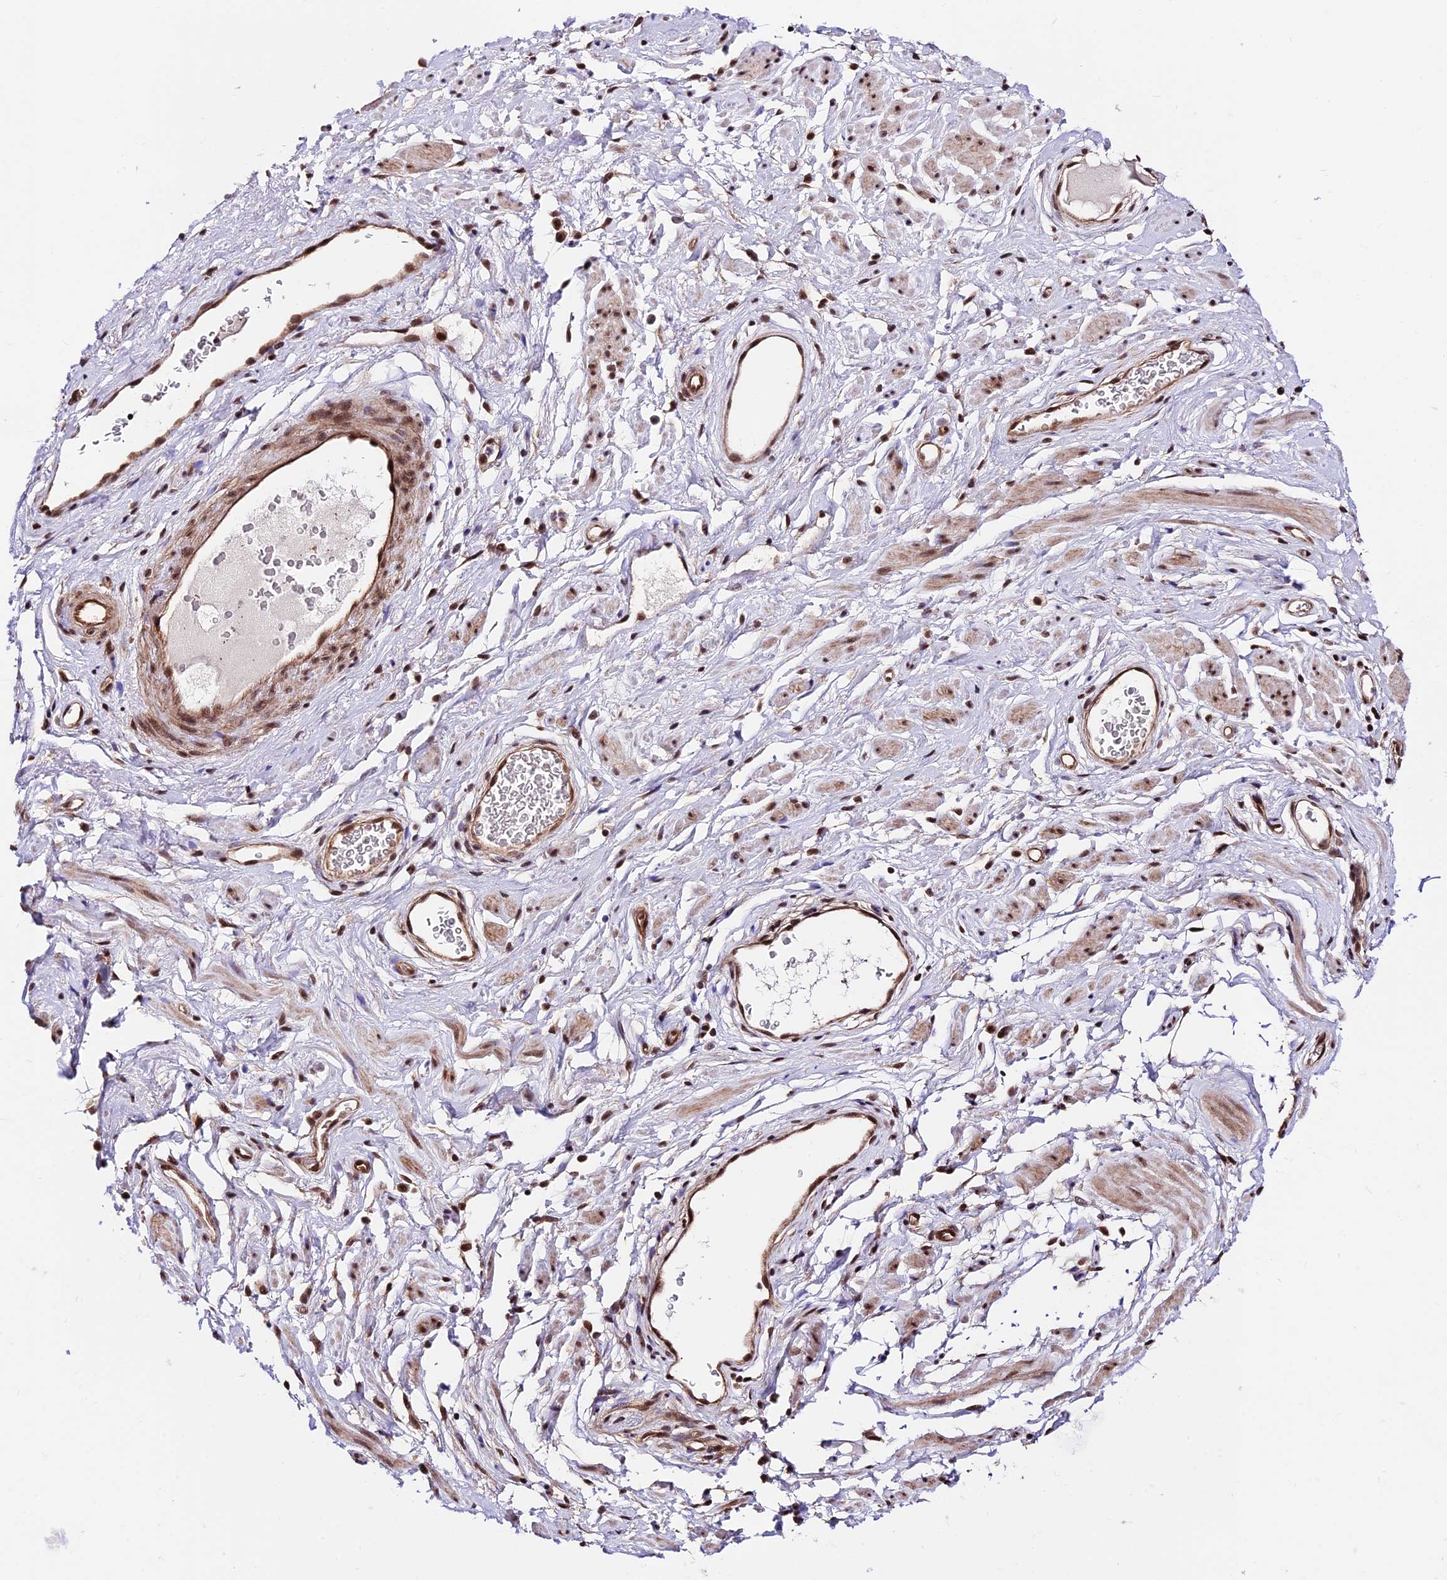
{"staining": {"intensity": "strong", "quantity": "25%-75%", "location": "nuclear"}, "tissue": "adipose tissue", "cell_type": "Adipocytes", "image_type": "normal", "snomed": [{"axis": "morphology", "description": "Normal tissue, NOS"}, {"axis": "morphology", "description": "Adenocarcinoma, NOS"}, {"axis": "topography", "description": "Rectum"}, {"axis": "topography", "description": "Vagina"}, {"axis": "topography", "description": "Peripheral nerve tissue"}], "caption": "Protein analysis of unremarkable adipose tissue reveals strong nuclear positivity in approximately 25%-75% of adipocytes.", "gene": "RBM42", "patient": {"sex": "female", "age": 71}}